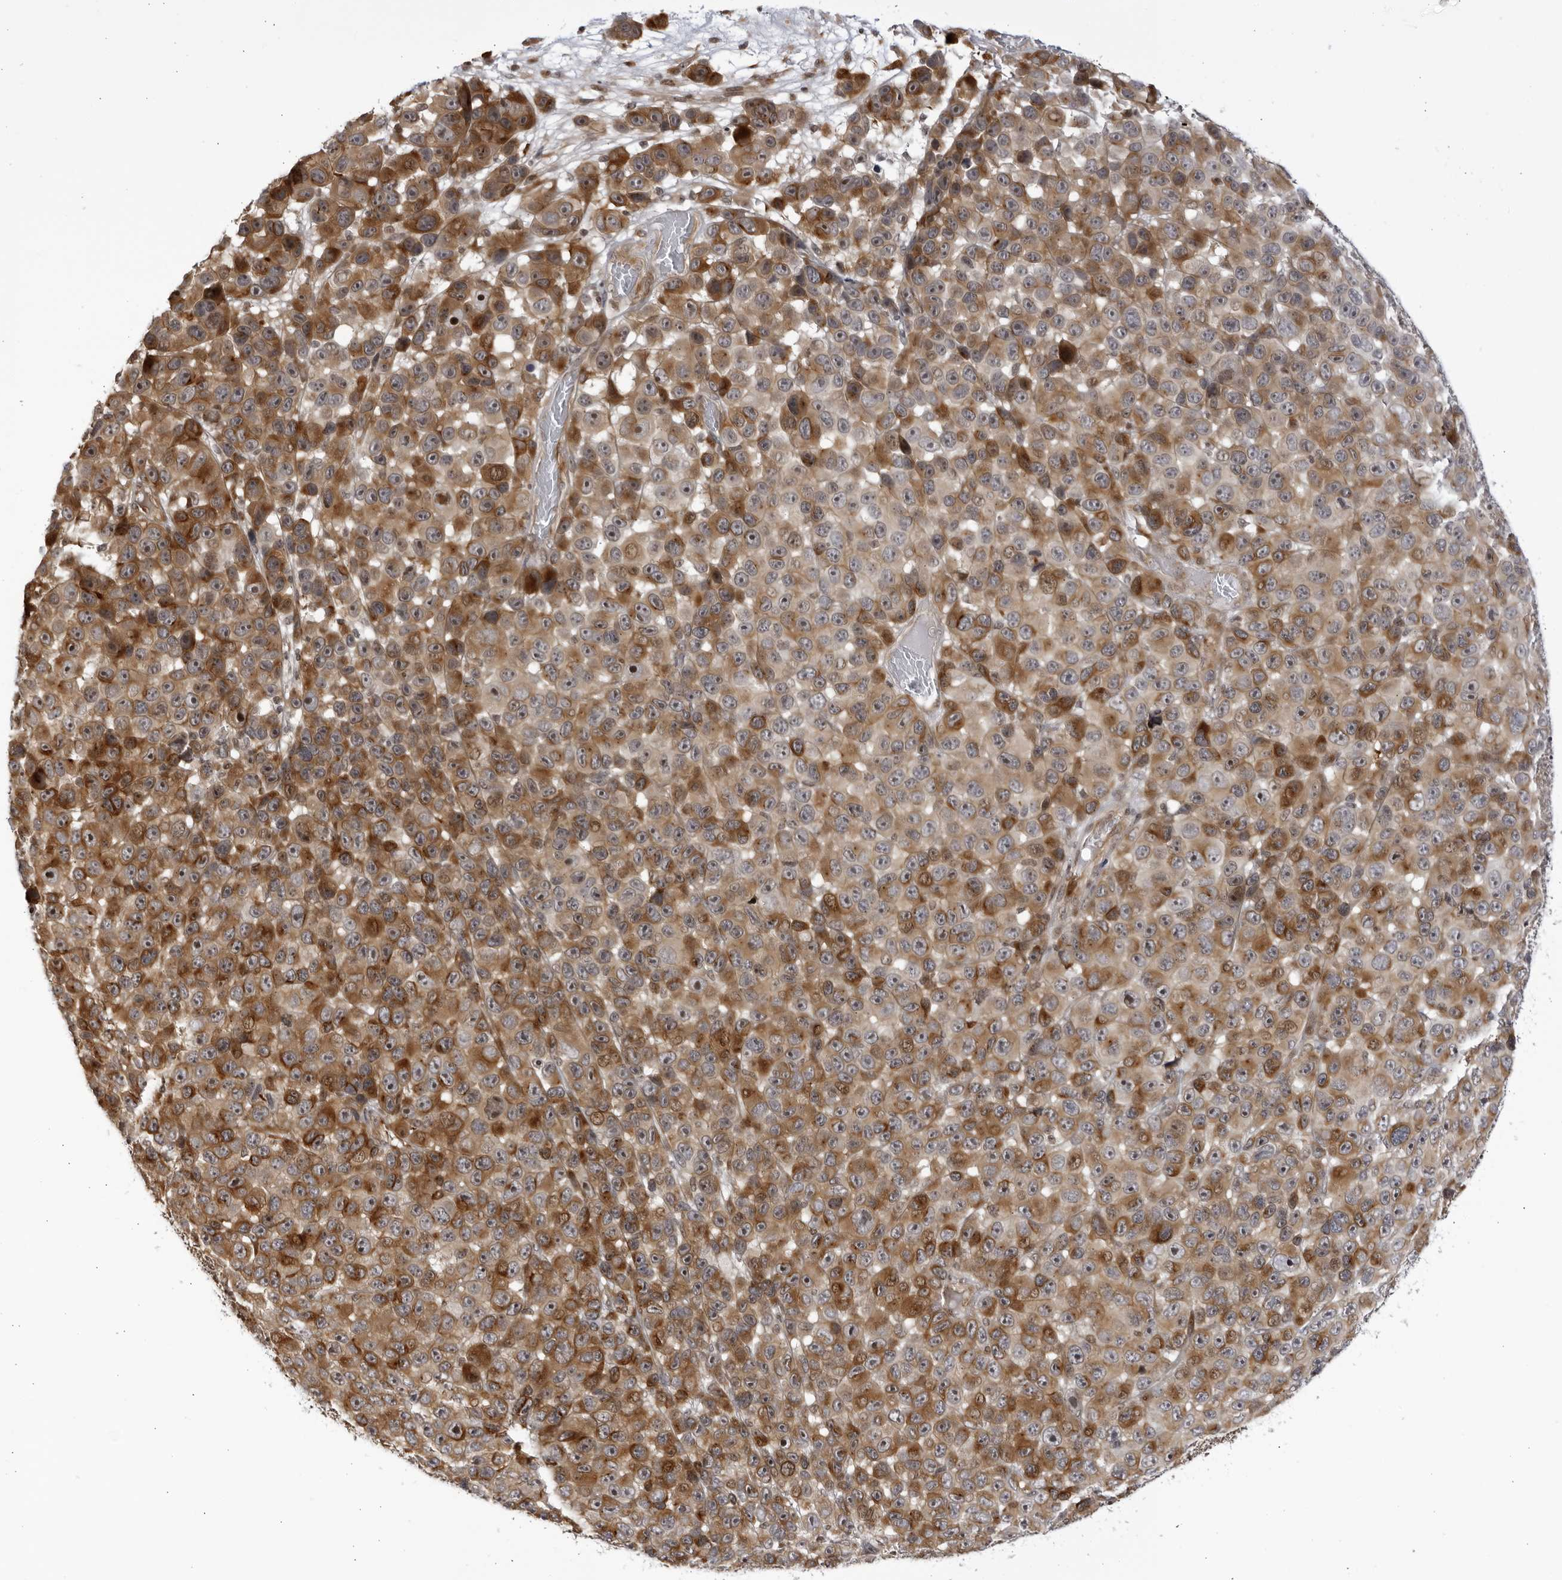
{"staining": {"intensity": "strong", "quantity": "25%-75%", "location": "cytoplasmic/membranous,nuclear"}, "tissue": "melanoma", "cell_type": "Tumor cells", "image_type": "cancer", "snomed": [{"axis": "morphology", "description": "Malignant melanoma, NOS"}, {"axis": "topography", "description": "Skin"}], "caption": "A brown stain shows strong cytoplasmic/membranous and nuclear staining of a protein in human melanoma tumor cells.", "gene": "CNBD1", "patient": {"sex": "male", "age": 53}}